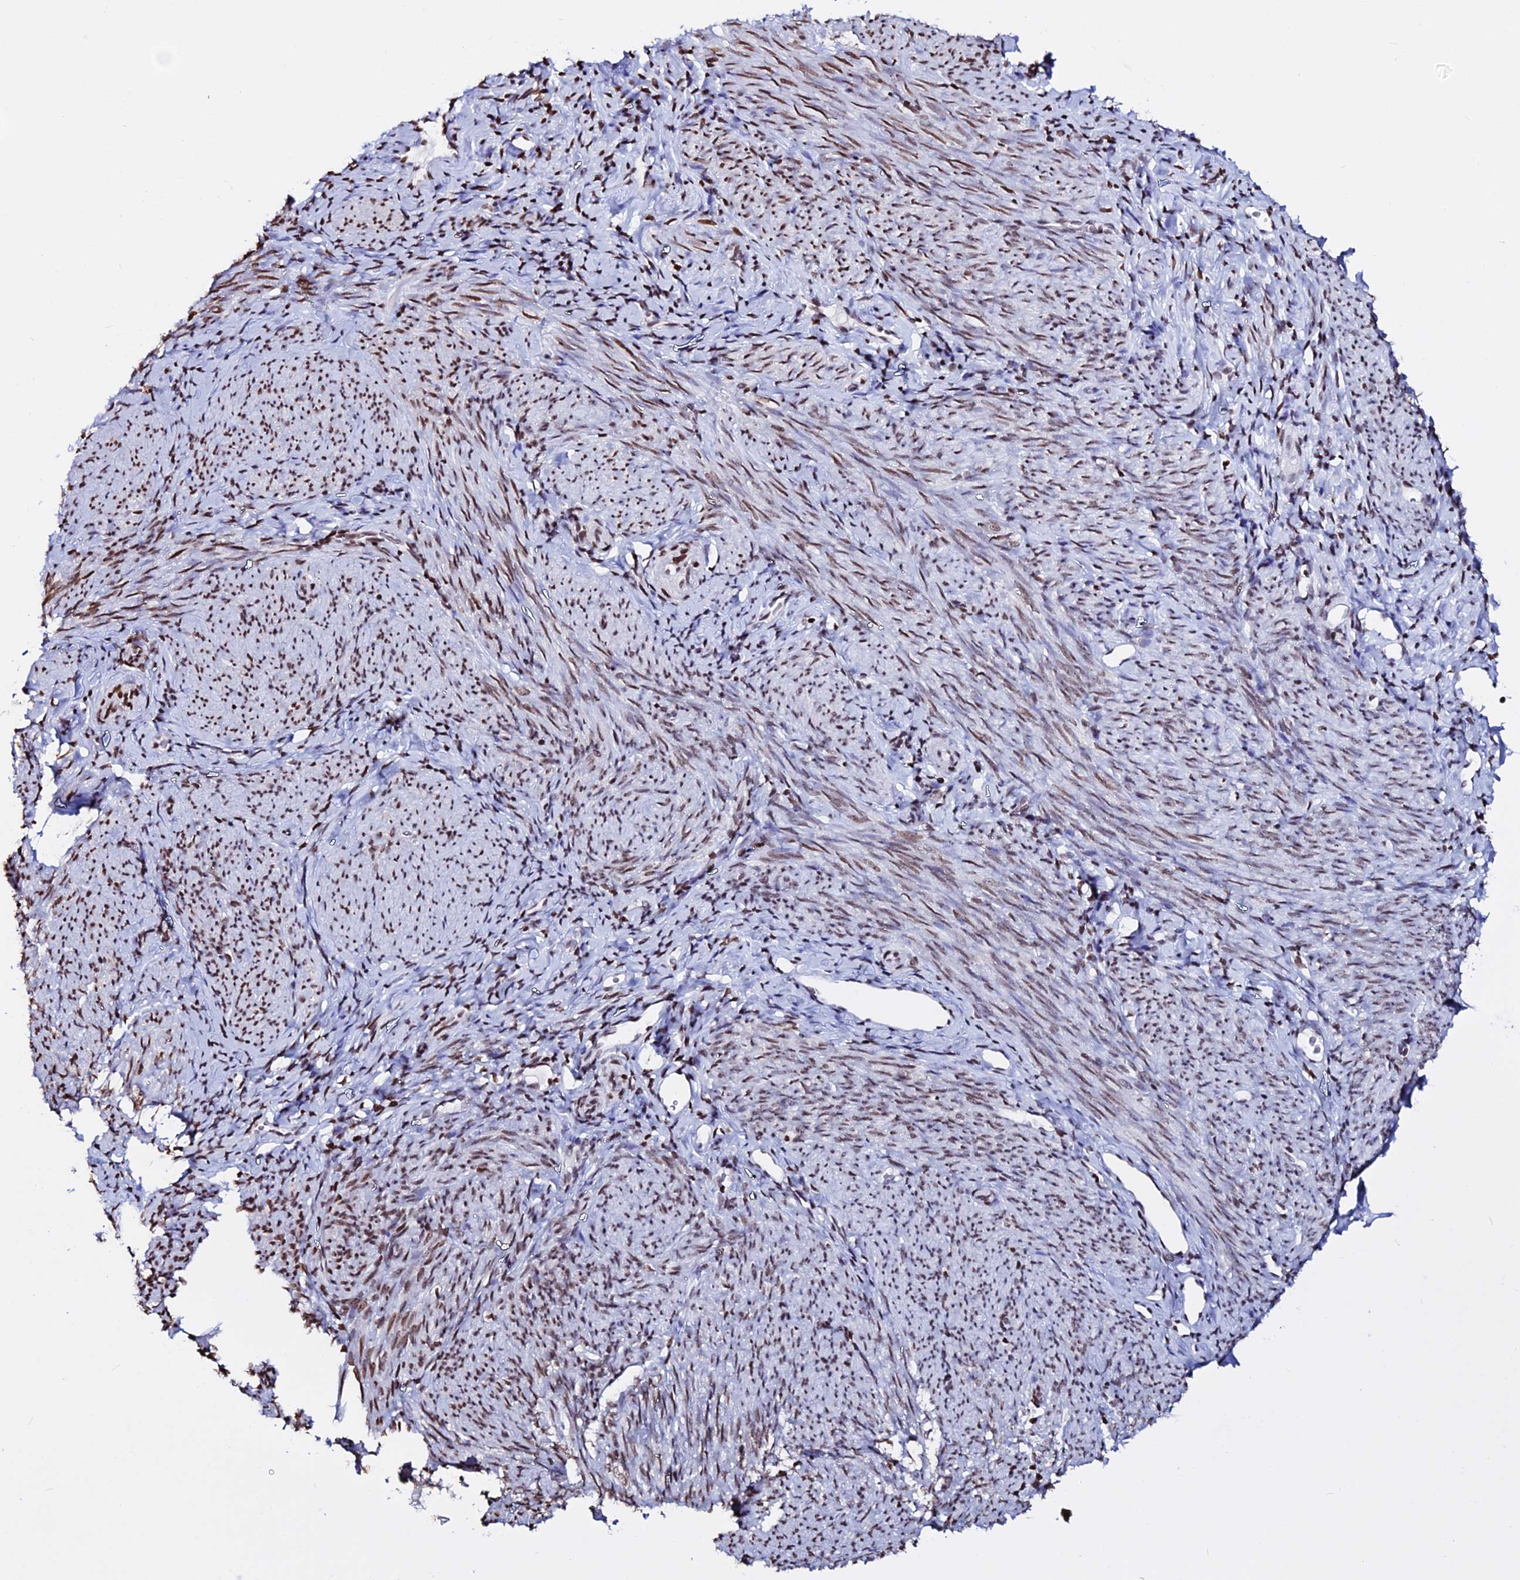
{"staining": {"intensity": "weak", "quantity": "<25%", "location": "nuclear"}, "tissue": "endometrium", "cell_type": "Cells in endometrial stroma", "image_type": "normal", "snomed": [{"axis": "morphology", "description": "Normal tissue, NOS"}, {"axis": "topography", "description": "Endometrium"}], "caption": "Protein analysis of normal endometrium exhibits no significant expression in cells in endometrial stroma.", "gene": "ENSG00000282988", "patient": {"sex": "female", "age": 65}}